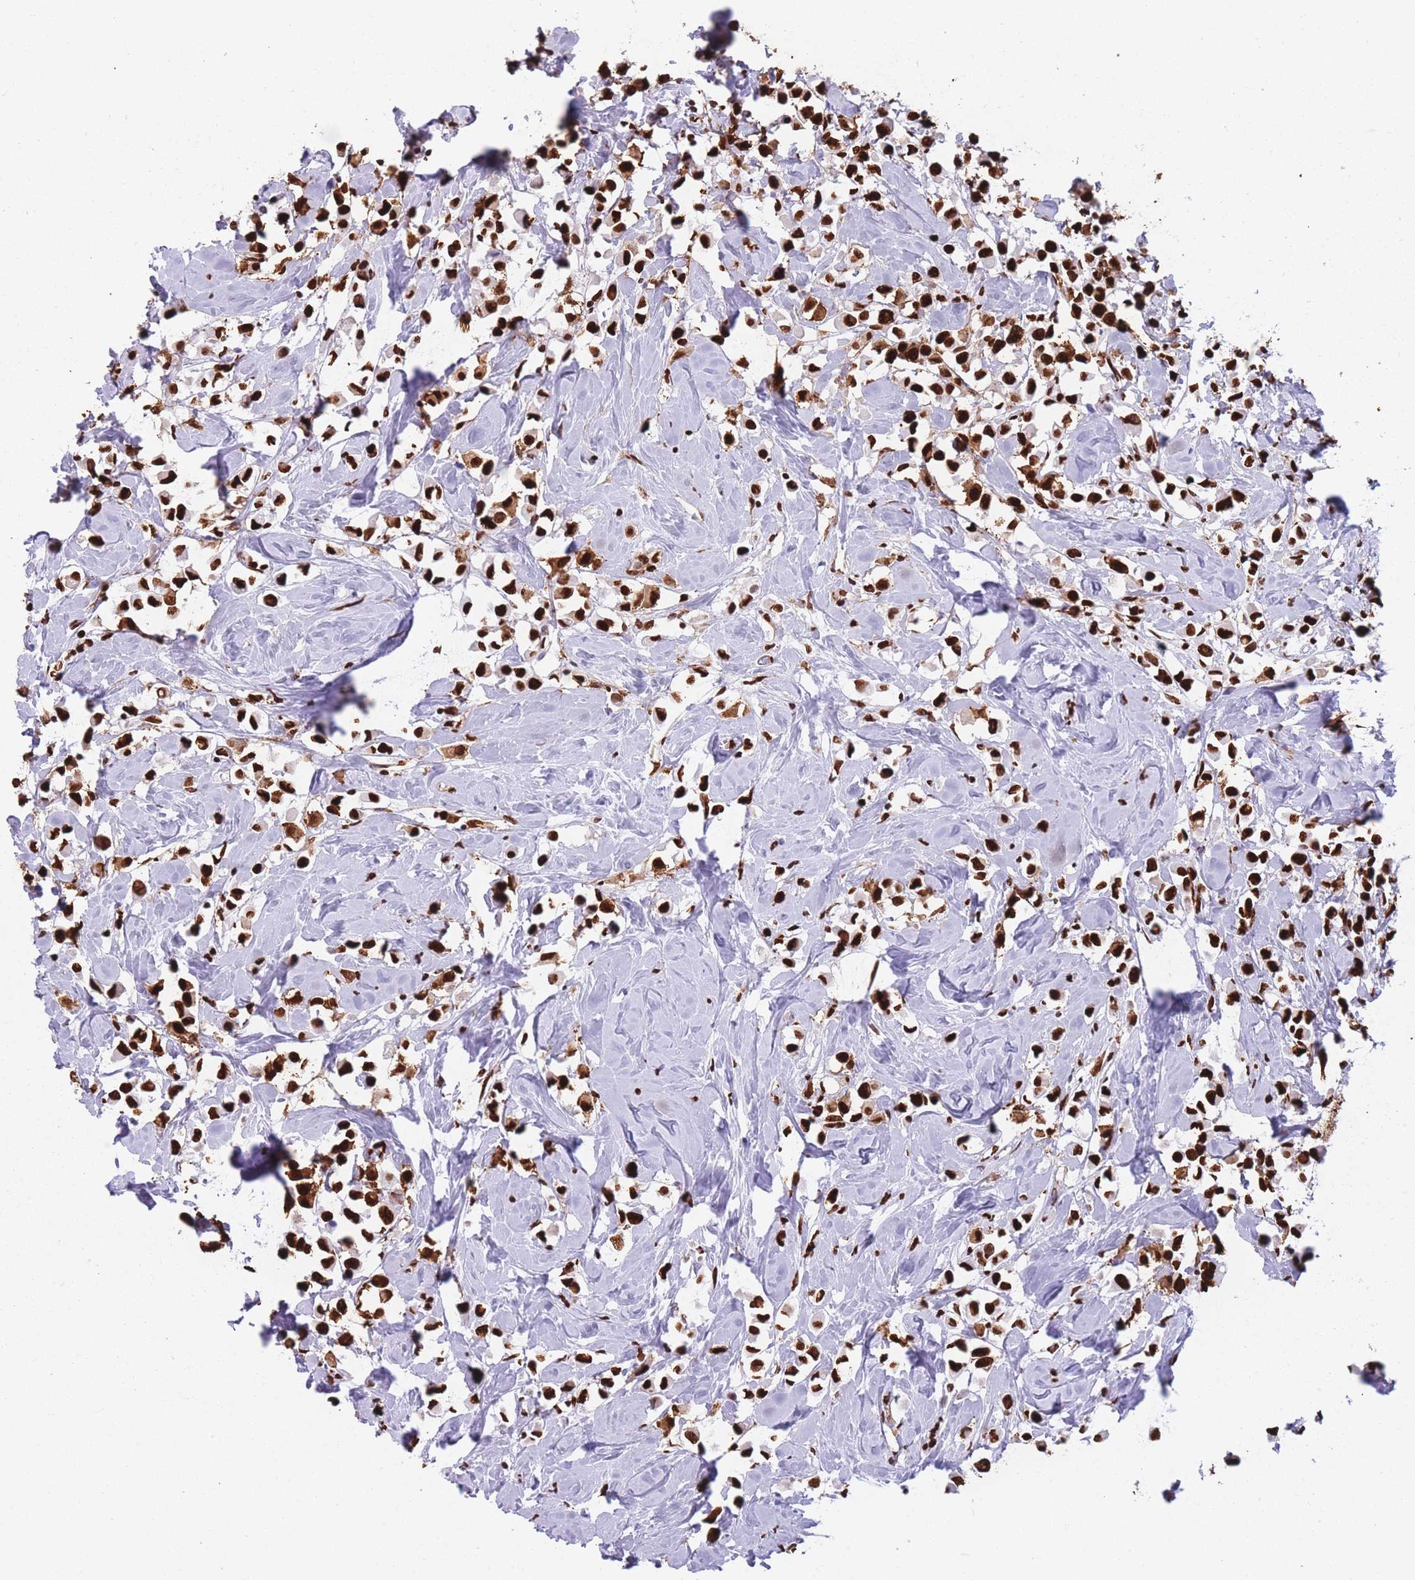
{"staining": {"intensity": "strong", "quantity": ">75%", "location": "nuclear"}, "tissue": "breast cancer", "cell_type": "Tumor cells", "image_type": "cancer", "snomed": [{"axis": "morphology", "description": "Duct carcinoma"}, {"axis": "topography", "description": "Breast"}], "caption": "Immunohistochemical staining of breast invasive ductal carcinoma reveals strong nuclear protein staining in approximately >75% of tumor cells.", "gene": "HNRNPUL1", "patient": {"sex": "female", "age": 61}}